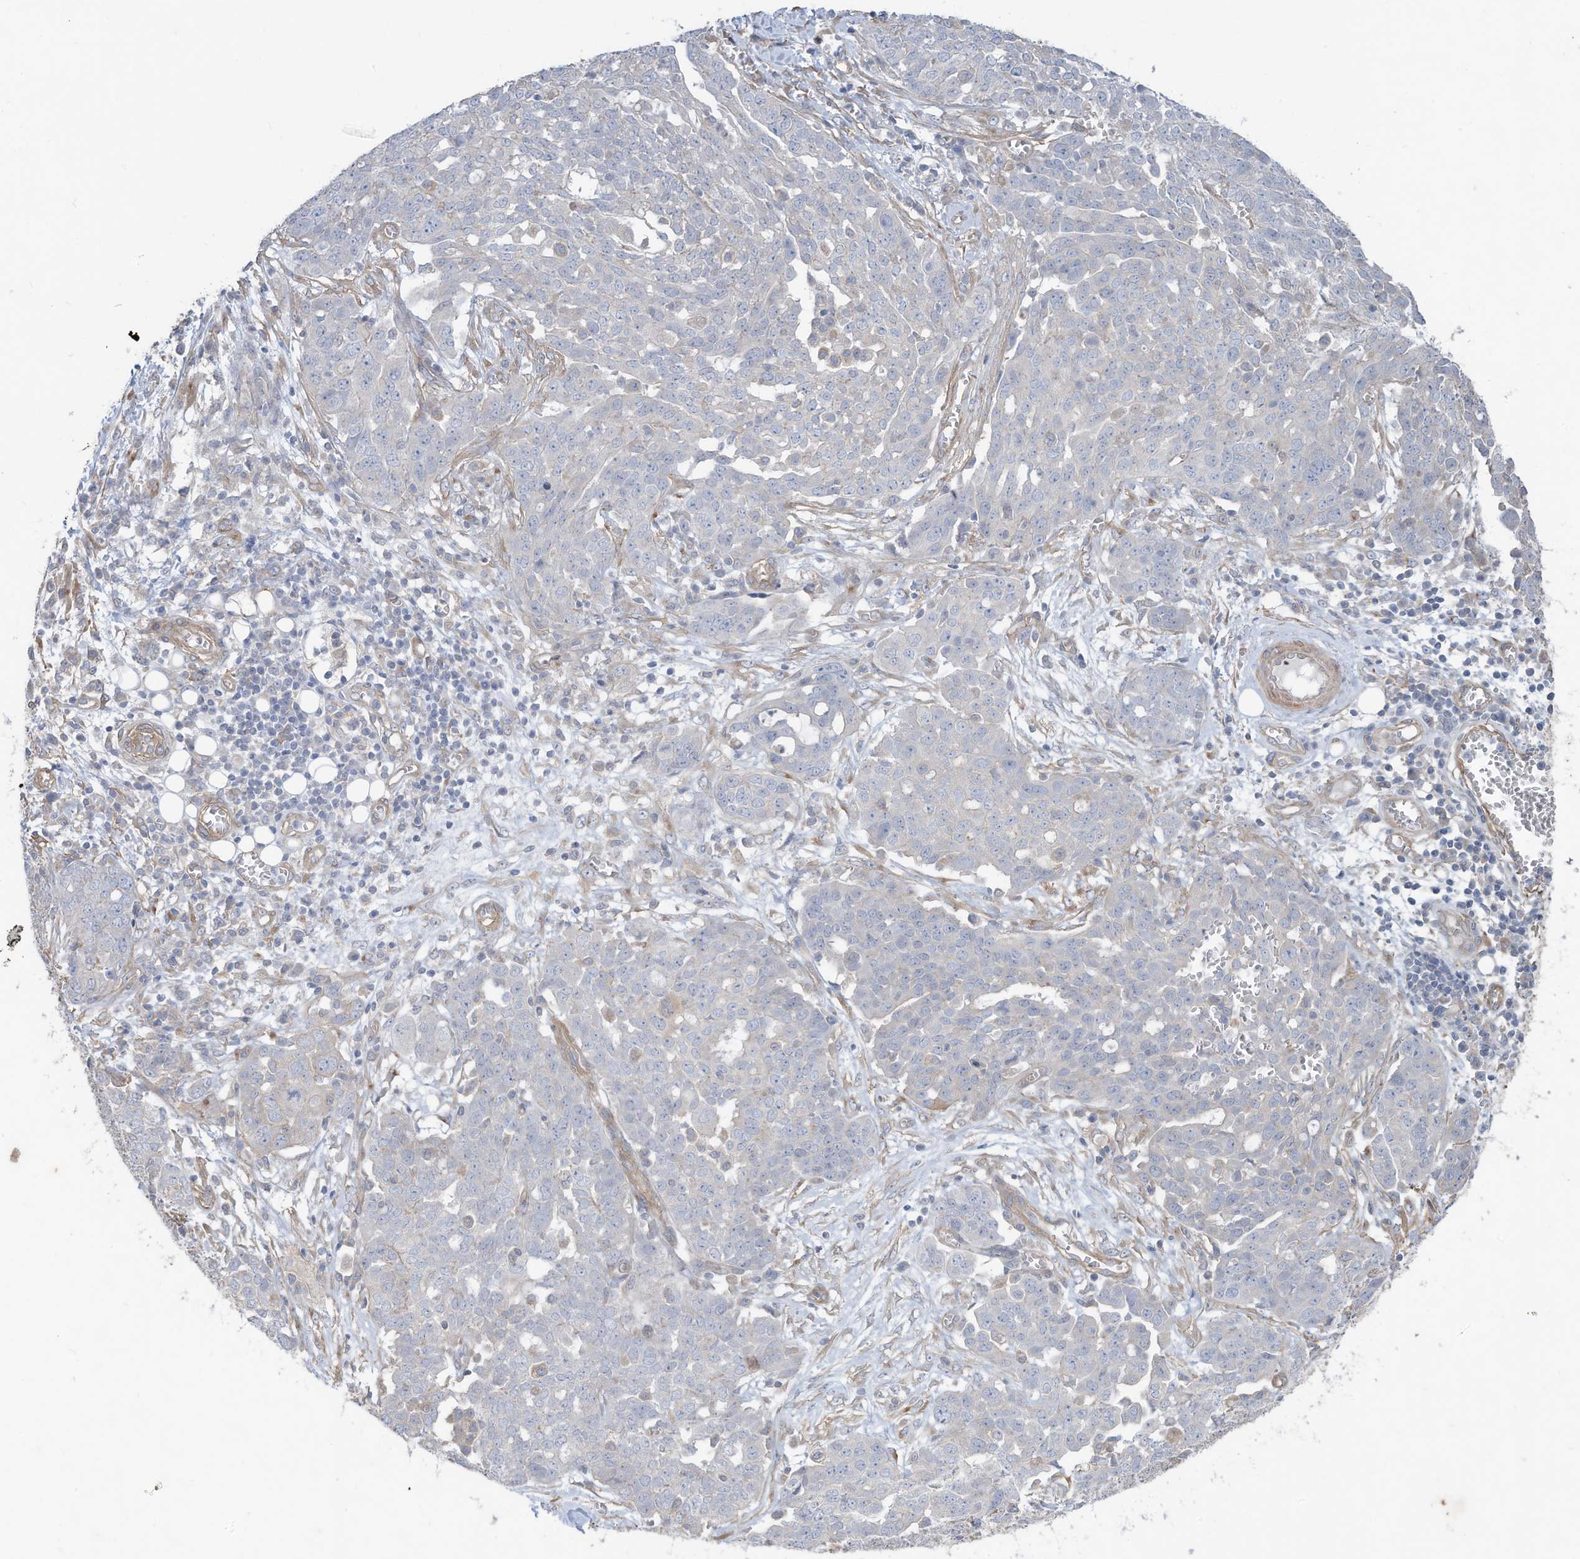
{"staining": {"intensity": "negative", "quantity": "none", "location": "none"}, "tissue": "ovarian cancer", "cell_type": "Tumor cells", "image_type": "cancer", "snomed": [{"axis": "morphology", "description": "Cystadenocarcinoma, serous, NOS"}, {"axis": "topography", "description": "Soft tissue"}, {"axis": "topography", "description": "Ovary"}], "caption": "The photomicrograph demonstrates no staining of tumor cells in serous cystadenocarcinoma (ovarian).", "gene": "SLC17A7", "patient": {"sex": "female", "age": 57}}